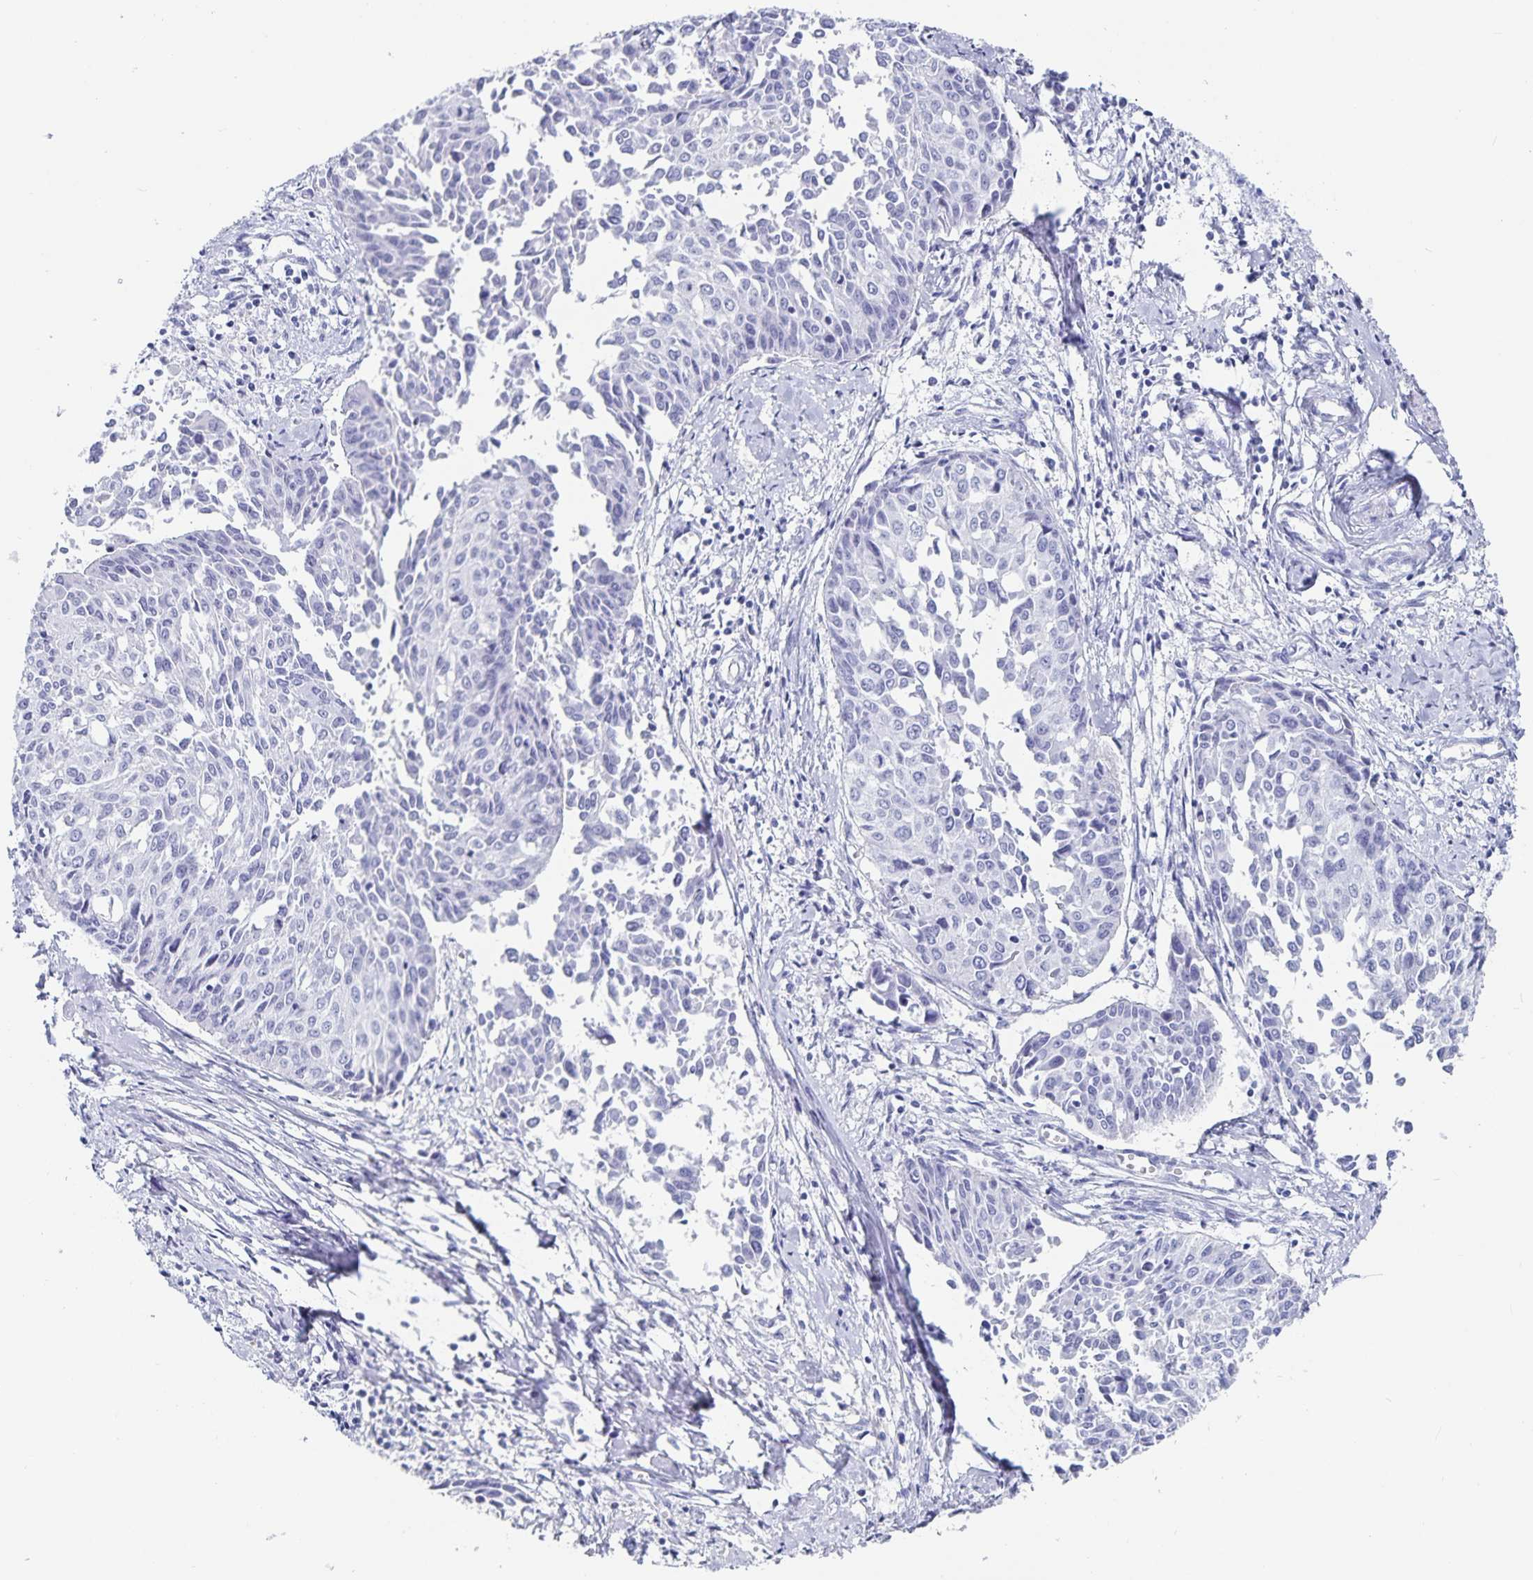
{"staining": {"intensity": "negative", "quantity": "none", "location": "none"}, "tissue": "cervical cancer", "cell_type": "Tumor cells", "image_type": "cancer", "snomed": [{"axis": "morphology", "description": "Squamous cell carcinoma, NOS"}, {"axis": "topography", "description": "Cervix"}], "caption": "Immunohistochemistry (IHC) of cervical squamous cell carcinoma demonstrates no expression in tumor cells.", "gene": "C19orf73", "patient": {"sex": "female", "age": 50}}